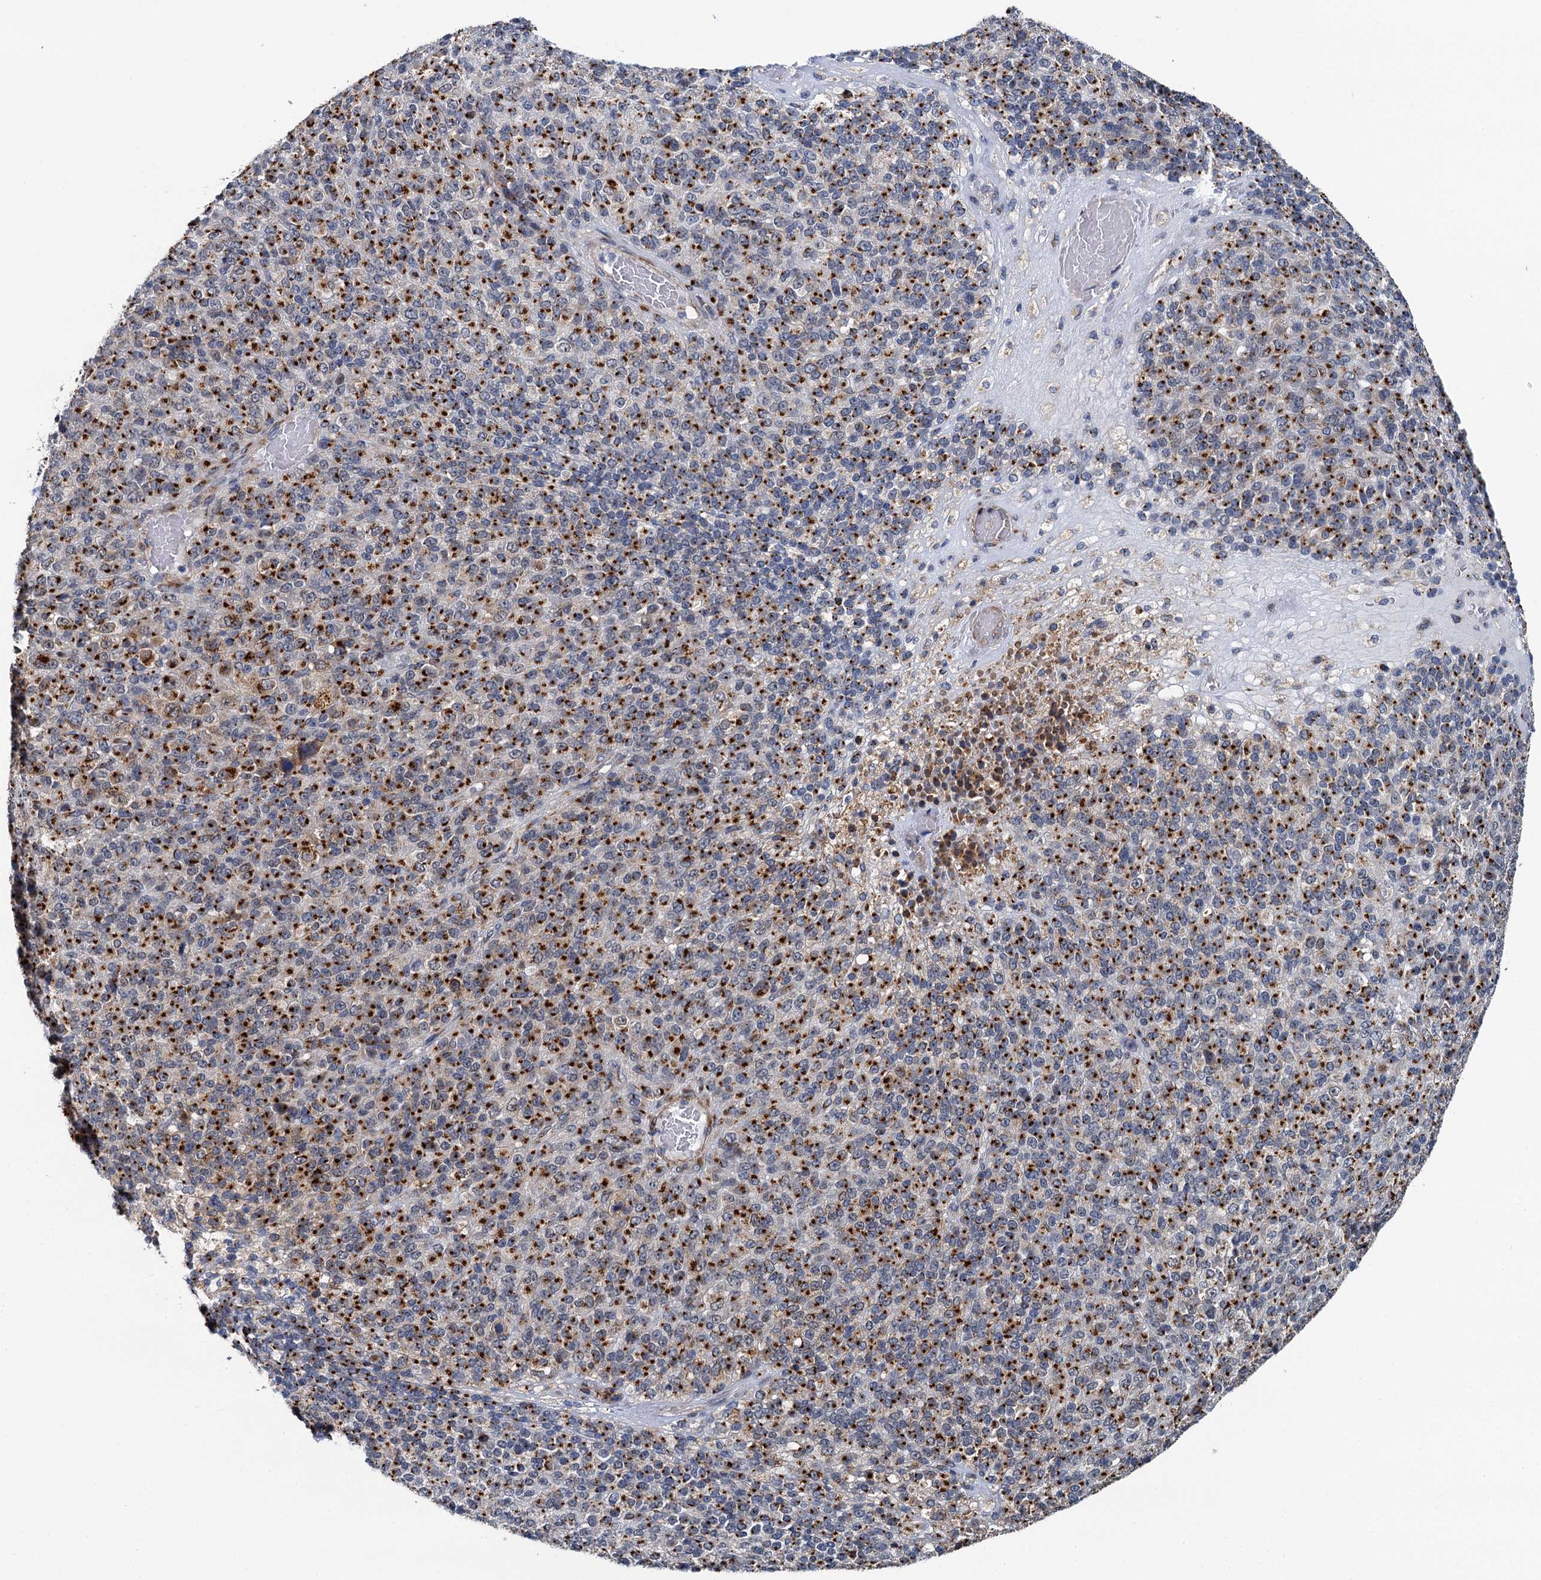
{"staining": {"intensity": "strong", "quantity": ">75%", "location": "cytoplasmic/membranous"}, "tissue": "melanoma", "cell_type": "Tumor cells", "image_type": "cancer", "snomed": [{"axis": "morphology", "description": "Malignant melanoma, Metastatic site"}, {"axis": "topography", "description": "Brain"}], "caption": "Immunohistochemical staining of melanoma shows strong cytoplasmic/membranous protein positivity in approximately >75% of tumor cells. Using DAB (3,3'-diaminobenzidine) (brown) and hematoxylin (blue) stains, captured at high magnification using brightfield microscopy.", "gene": "BET1L", "patient": {"sex": "female", "age": 56}}